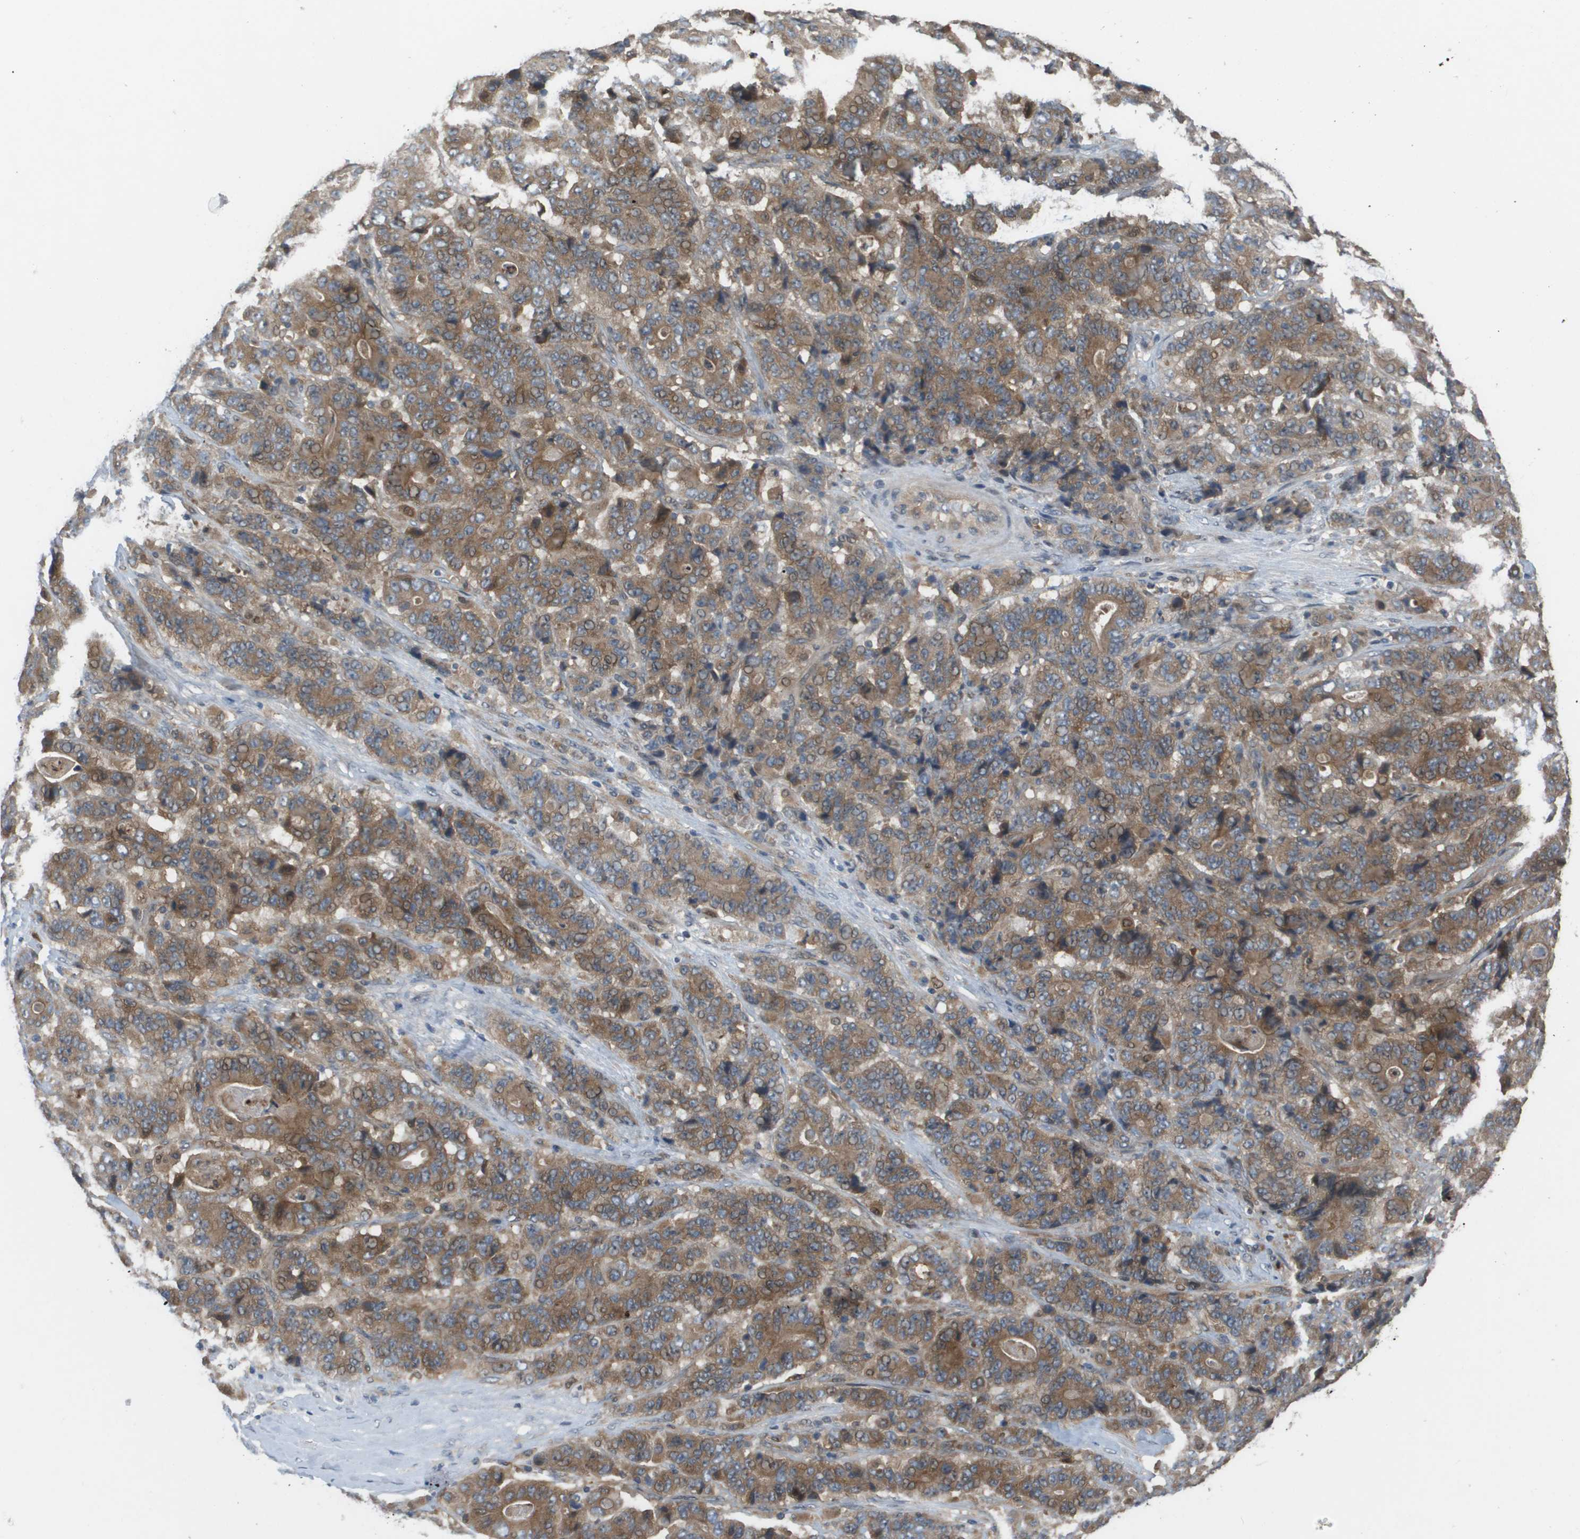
{"staining": {"intensity": "moderate", "quantity": ">75%", "location": "cytoplasmic/membranous,nuclear"}, "tissue": "stomach cancer", "cell_type": "Tumor cells", "image_type": "cancer", "snomed": [{"axis": "morphology", "description": "Adenocarcinoma, NOS"}, {"axis": "topography", "description": "Stomach"}], "caption": "Immunohistochemical staining of human stomach cancer (adenocarcinoma) reveals moderate cytoplasmic/membranous and nuclear protein positivity in approximately >75% of tumor cells.", "gene": "PALD1", "patient": {"sex": "female", "age": 73}}